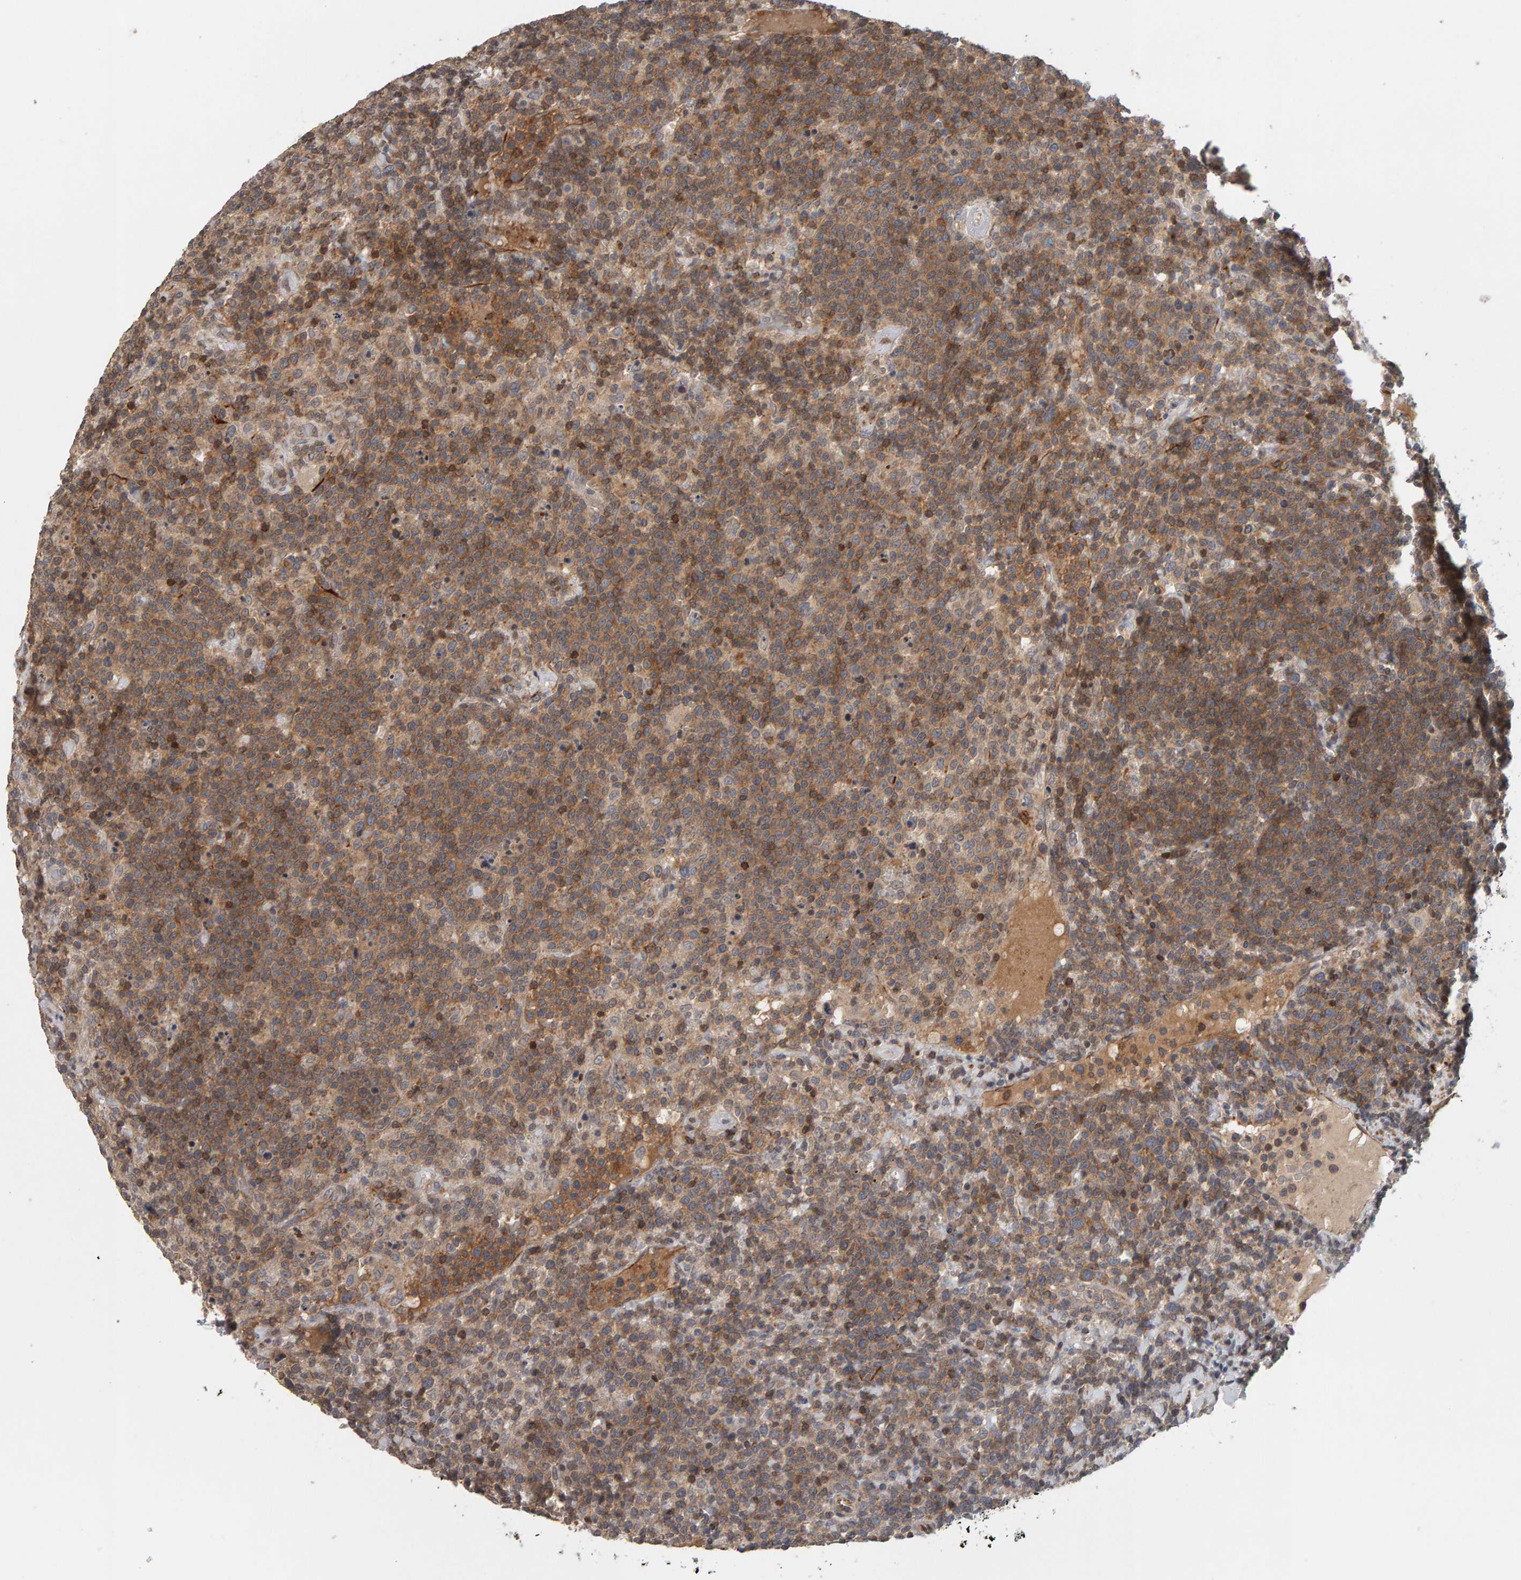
{"staining": {"intensity": "weak", "quantity": ">75%", "location": "cytoplasmic/membranous"}, "tissue": "lymphoma", "cell_type": "Tumor cells", "image_type": "cancer", "snomed": [{"axis": "morphology", "description": "Malignant lymphoma, non-Hodgkin's type, High grade"}, {"axis": "topography", "description": "Lymph node"}], "caption": "This histopathology image reveals immunohistochemistry (IHC) staining of malignant lymphoma, non-Hodgkin's type (high-grade), with low weak cytoplasmic/membranous staining in about >75% of tumor cells.", "gene": "TEFM", "patient": {"sex": "male", "age": 61}}